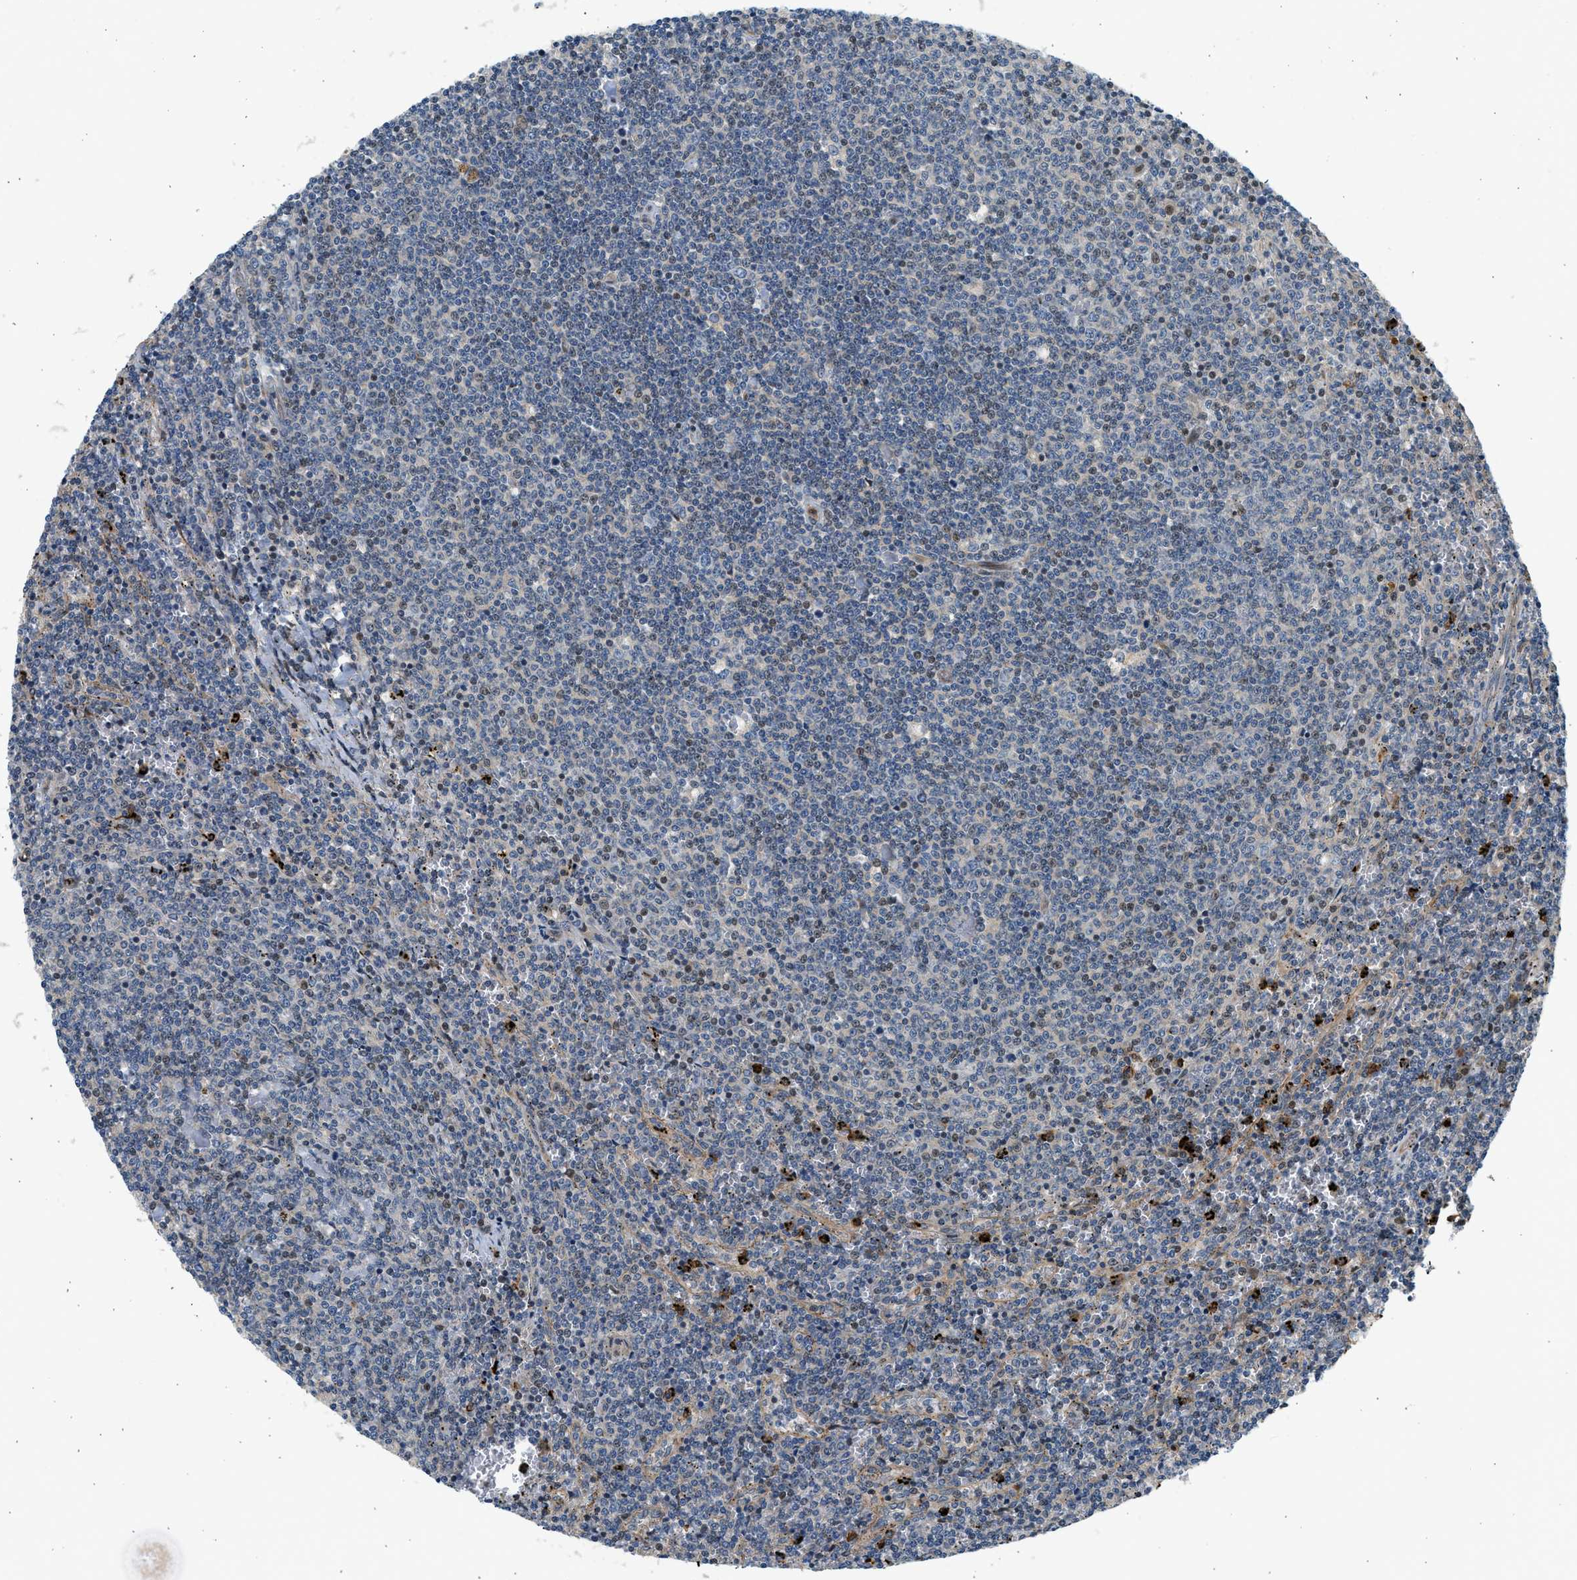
{"staining": {"intensity": "negative", "quantity": "none", "location": "none"}, "tissue": "lymphoma", "cell_type": "Tumor cells", "image_type": "cancer", "snomed": [{"axis": "morphology", "description": "Malignant lymphoma, non-Hodgkin's type, Low grade"}, {"axis": "topography", "description": "Spleen"}], "caption": "A high-resolution histopathology image shows immunohistochemistry (IHC) staining of lymphoma, which exhibits no significant expression in tumor cells.", "gene": "NRSN2", "patient": {"sex": "female", "age": 50}}